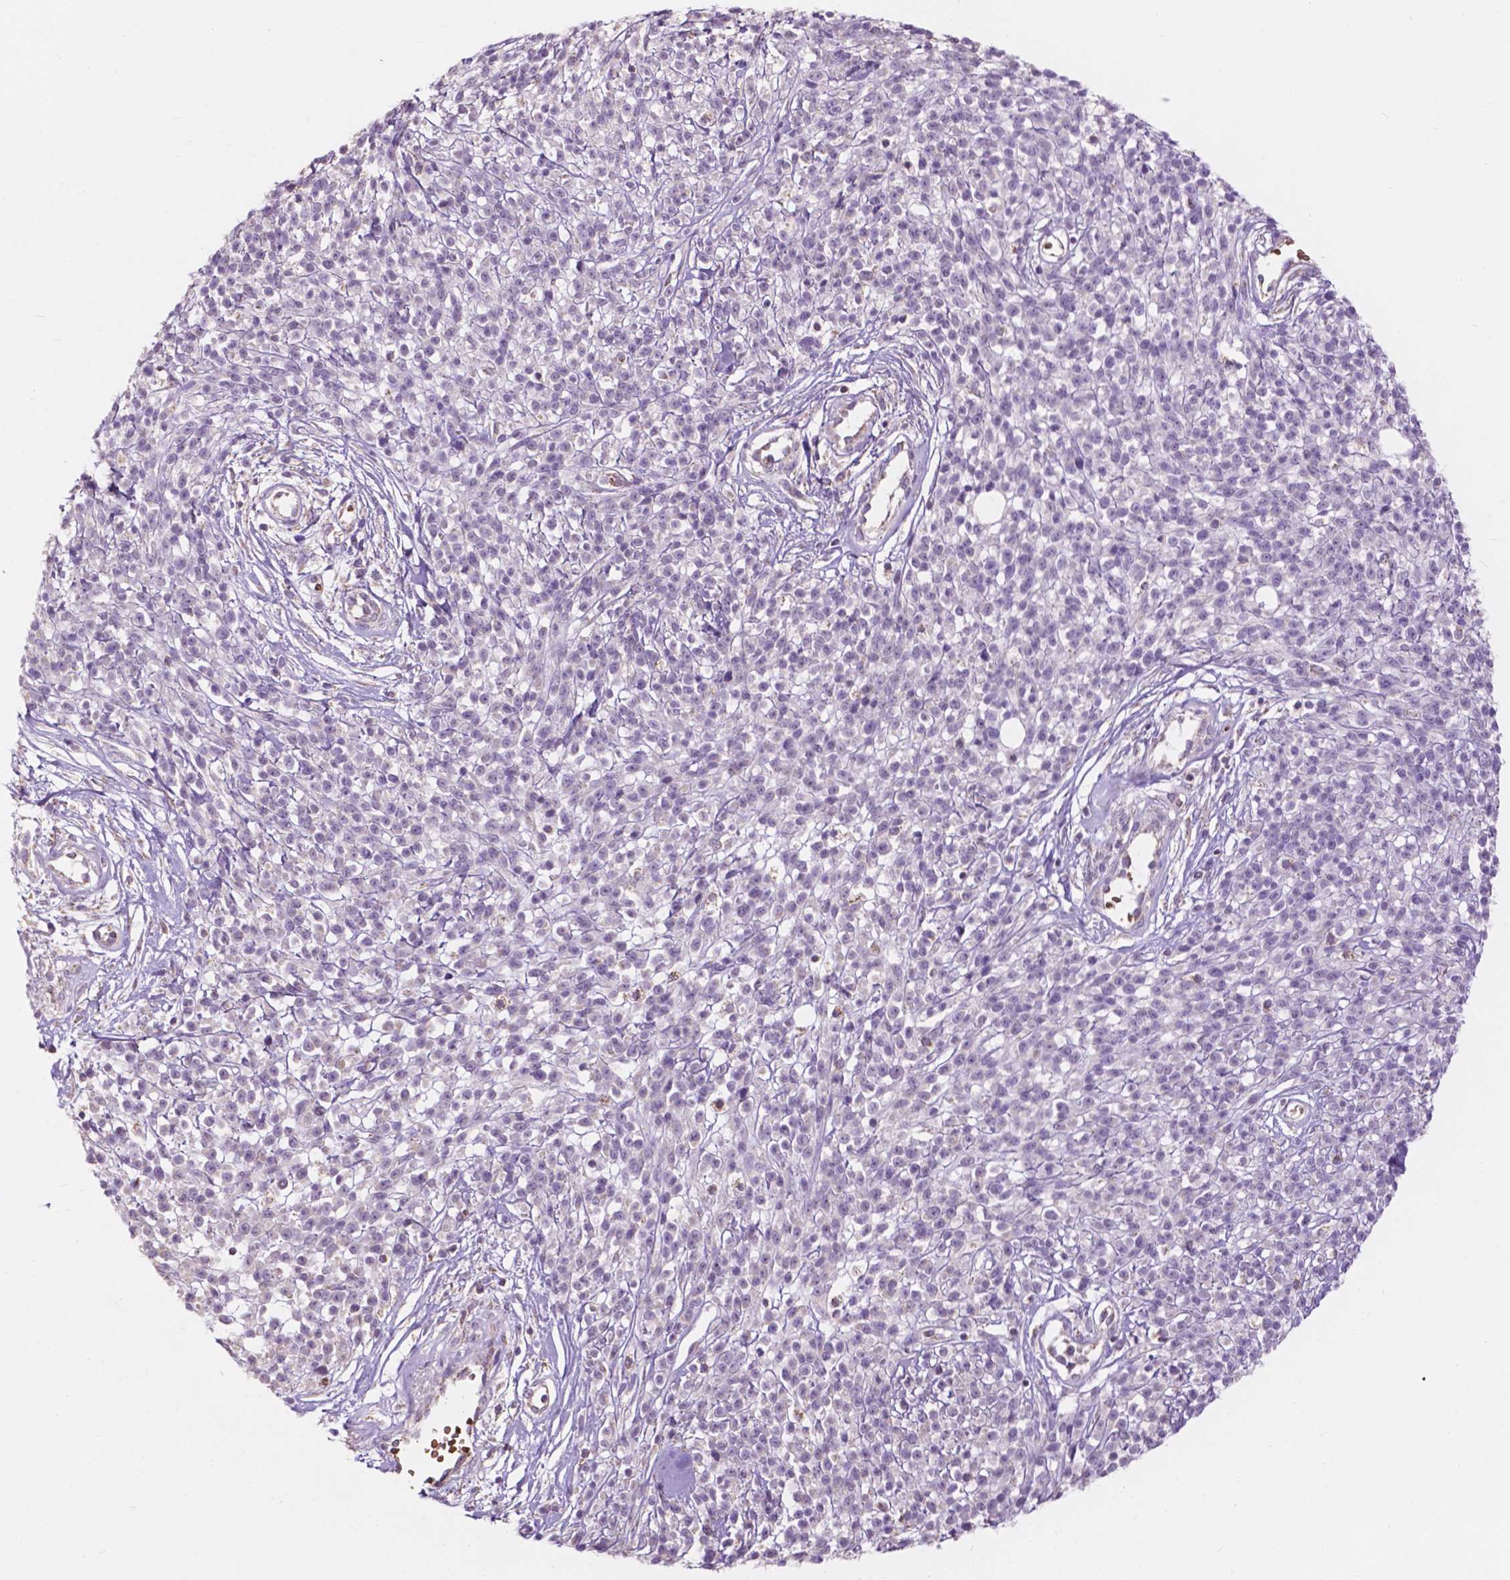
{"staining": {"intensity": "negative", "quantity": "none", "location": "none"}, "tissue": "melanoma", "cell_type": "Tumor cells", "image_type": "cancer", "snomed": [{"axis": "morphology", "description": "Malignant melanoma, NOS"}, {"axis": "topography", "description": "Skin"}, {"axis": "topography", "description": "Skin of trunk"}], "caption": "High power microscopy histopathology image of an immunohistochemistry photomicrograph of malignant melanoma, revealing no significant positivity in tumor cells.", "gene": "NDUFS1", "patient": {"sex": "male", "age": 74}}